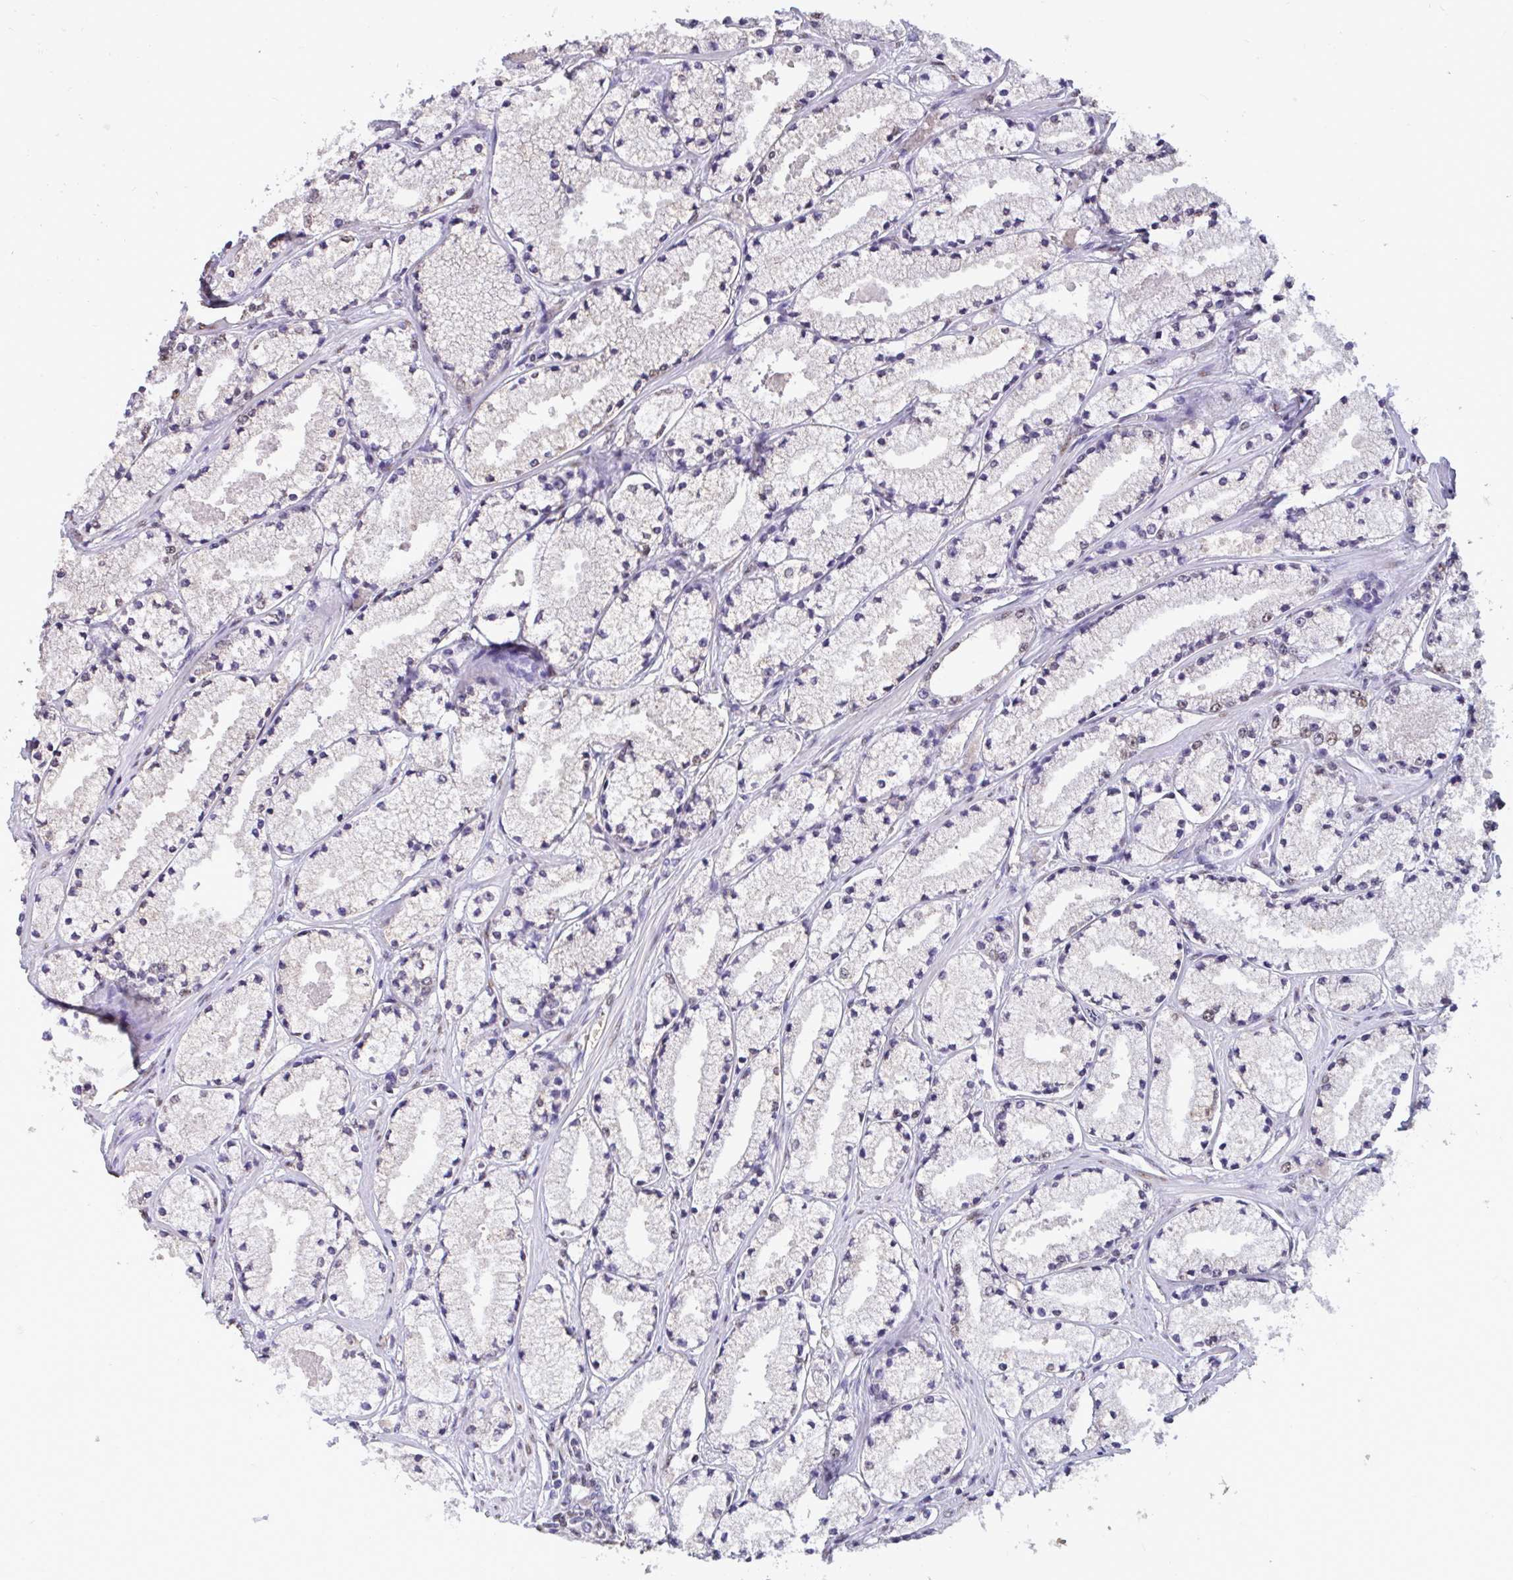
{"staining": {"intensity": "negative", "quantity": "none", "location": "none"}, "tissue": "prostate cancer", "cell_type": "Tumor cells", "image_type": "cancer", "snomed": [{"axis": "morphology", "description": "Adenocarcinoma, High grade"}, {"axis": "topography", "description": "Prostate"}], "caption": "Immunohistochemistry (IHC) micrograph of human high-grade adenocarcinoma (prostate) stained for a protein (brown), which reveals no positivity in tumor cells.", "gene": "SEMA6B", "patient": {"sex": "male", "age": 63}}